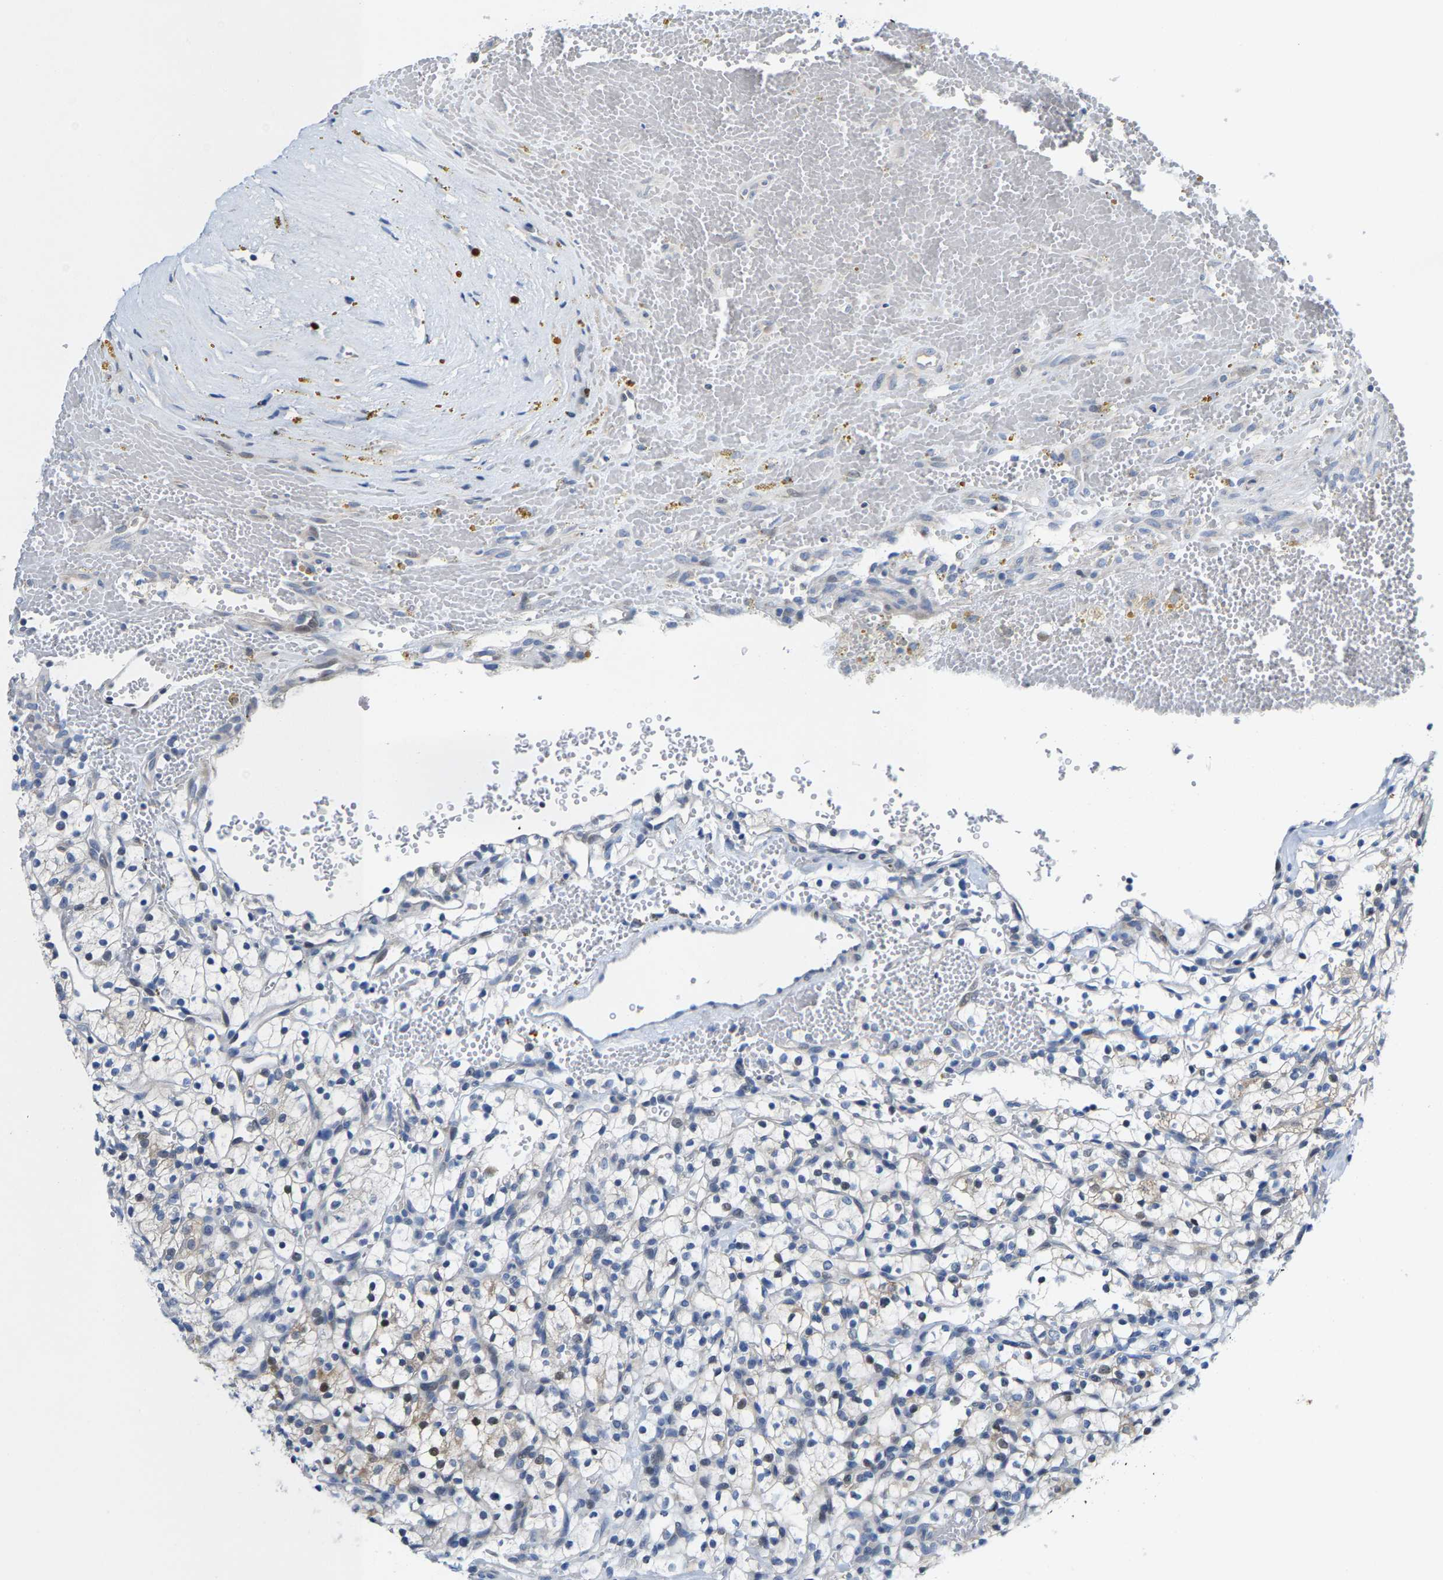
{"staining": {"intensity": "weak", "quantity": "<25%", "location": "cytoplasmic/membranous"}, "tissue": "renal cancer", "cell_type": "Tumor cells", "image_type": "cancer", "snomed": [{"axis": "morphology", "description": "Adenocarcinoma, NOS"}, {"axis": "topography", "description": "Kidney"}], "caption": "There is no significant staining in tumor cells of renal cancer (adenocarcinoma). Brightfield microscopy of immunohistochemistry (IHC) stained with DAB (3,3'-diaminobenzidine) (brown) and hematoxylin (blue), captured at high magnification.", "gene": "KLHL1", "patient": {"sex": "female", "age": 57}}